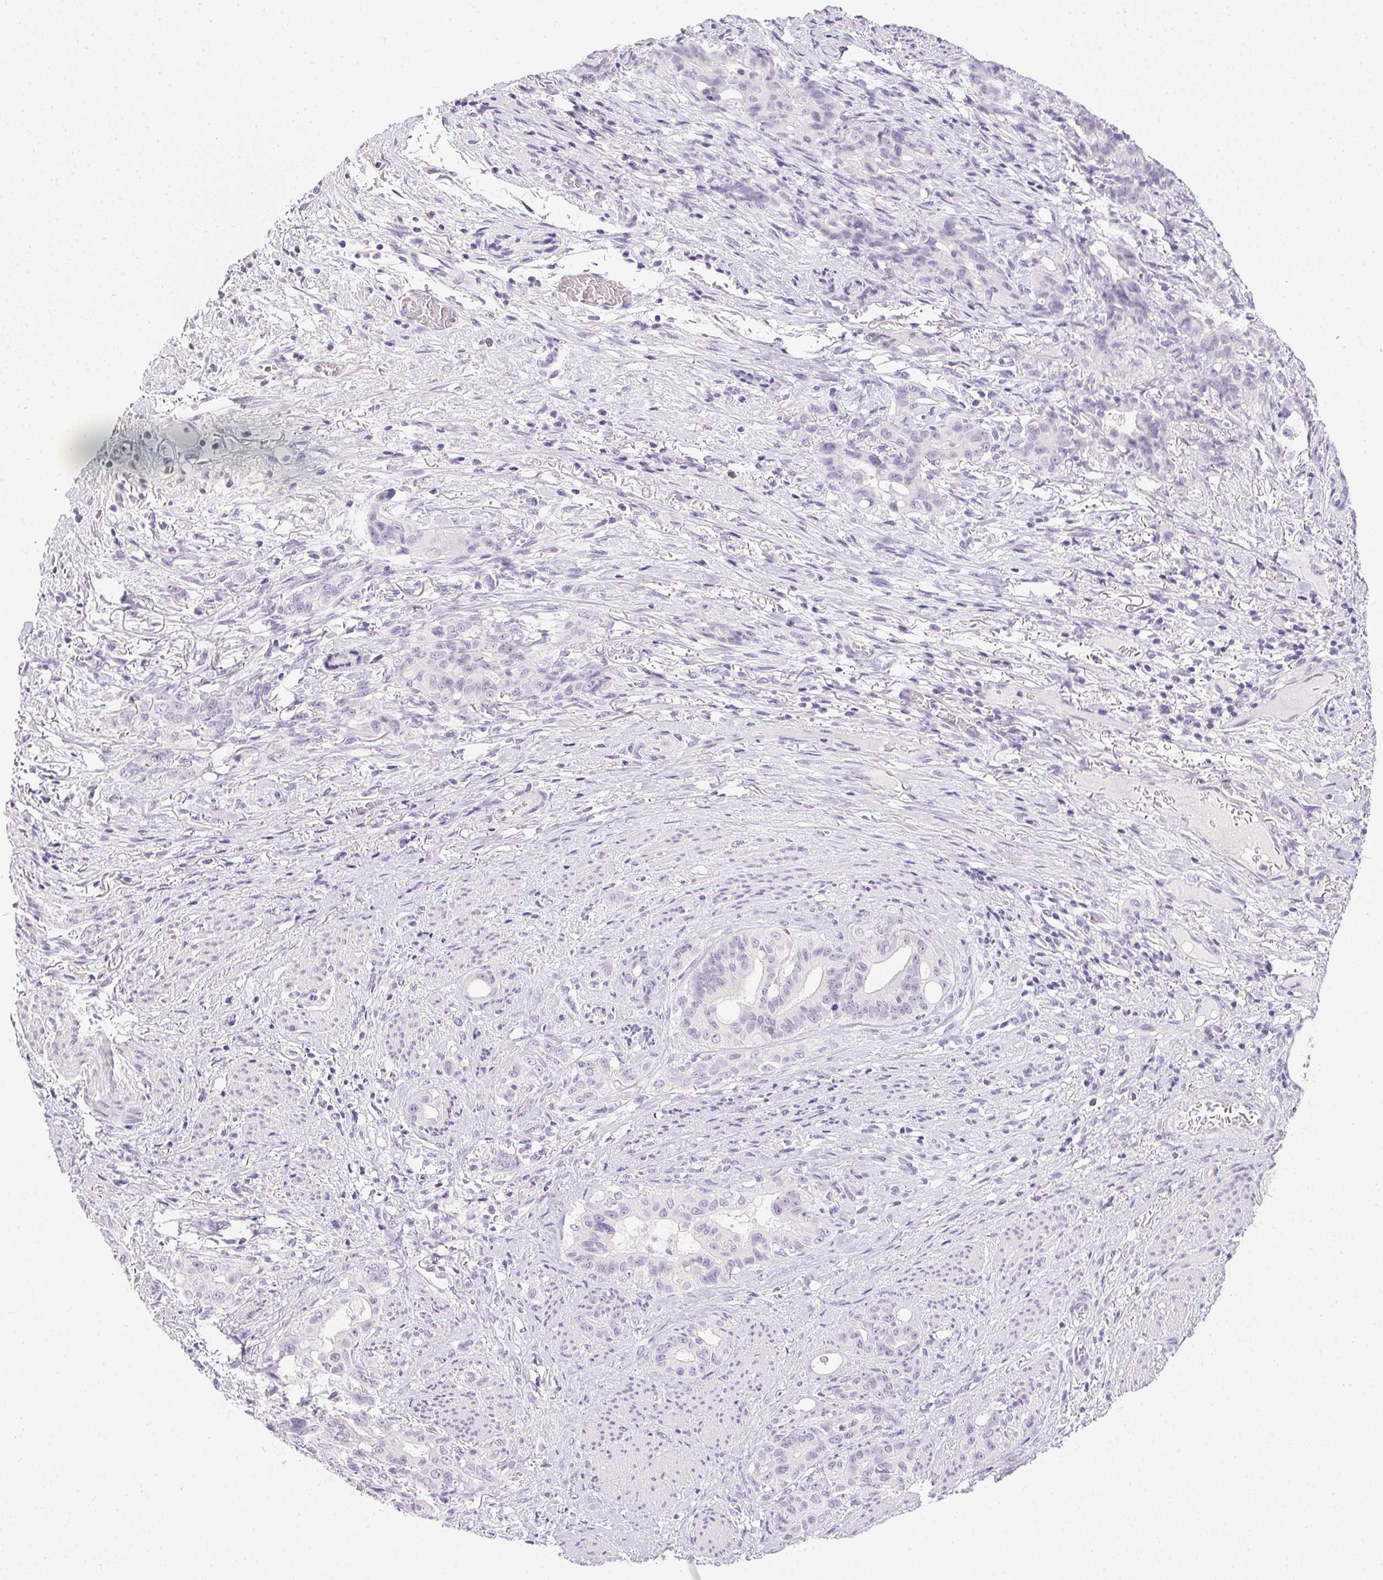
{"staining": {"intensity": "negative", "quantity": "none", "location": "none"}, "tissue": "stomach cancer", "cell_type": "Tumor cells", "image_type": "cancer", "snomed": [{"axis": "morphology", "description": "Normal tissue, NOS"}, {"axis": "morphology", "description": "Adenocarcinoma, NOS"}, {"axis": "topography", "description": "Esophagus"}, {"axis": "topography", "description": "Stomach, upper"}], "caption": "The immunohistochemistry histopathology image has no significant positivity in tumor cells of stomach cancer tissue.", "gene": "PPY", "patient": {"sex": "male", "age": 62}}